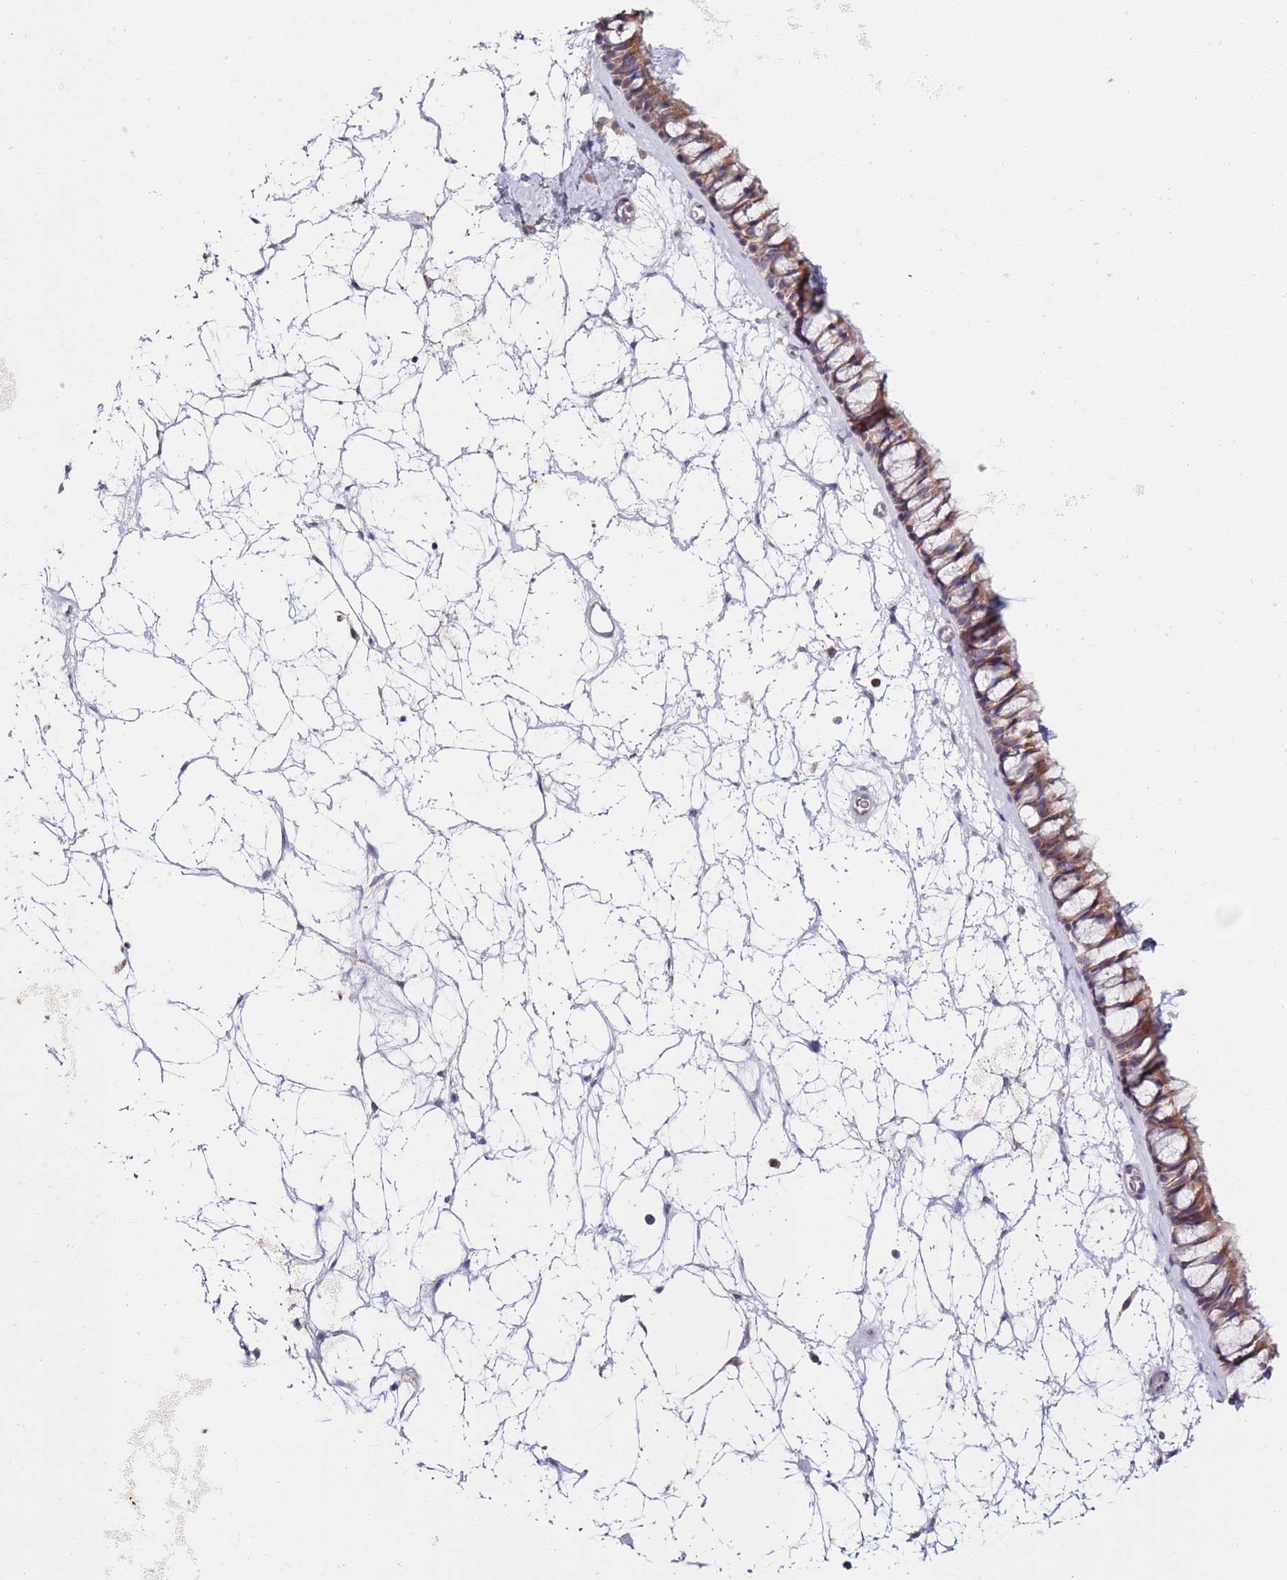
{"staining": {"intensity": "weak", "quantity": ">75%", "location": "cytoplasmic/membranous"}, "tissue": "nasopharynx", "cell_type": "Respiratory epithelial cells", "image_type": "normal", "snomed": [{"axis": "morphology", "description": "Normal tissue, NOS"}, {"axis": "topography", "description": "Nasopharynx"}], "caption": "Human nasopharynx stained for a protein (brown) exhibits weak cytoplasmic/membranous positive staining in approximately >75% of respiratory epithelial cells.", "gene": "CNOT9", "patient": {"sex": "male", "age": 64}}